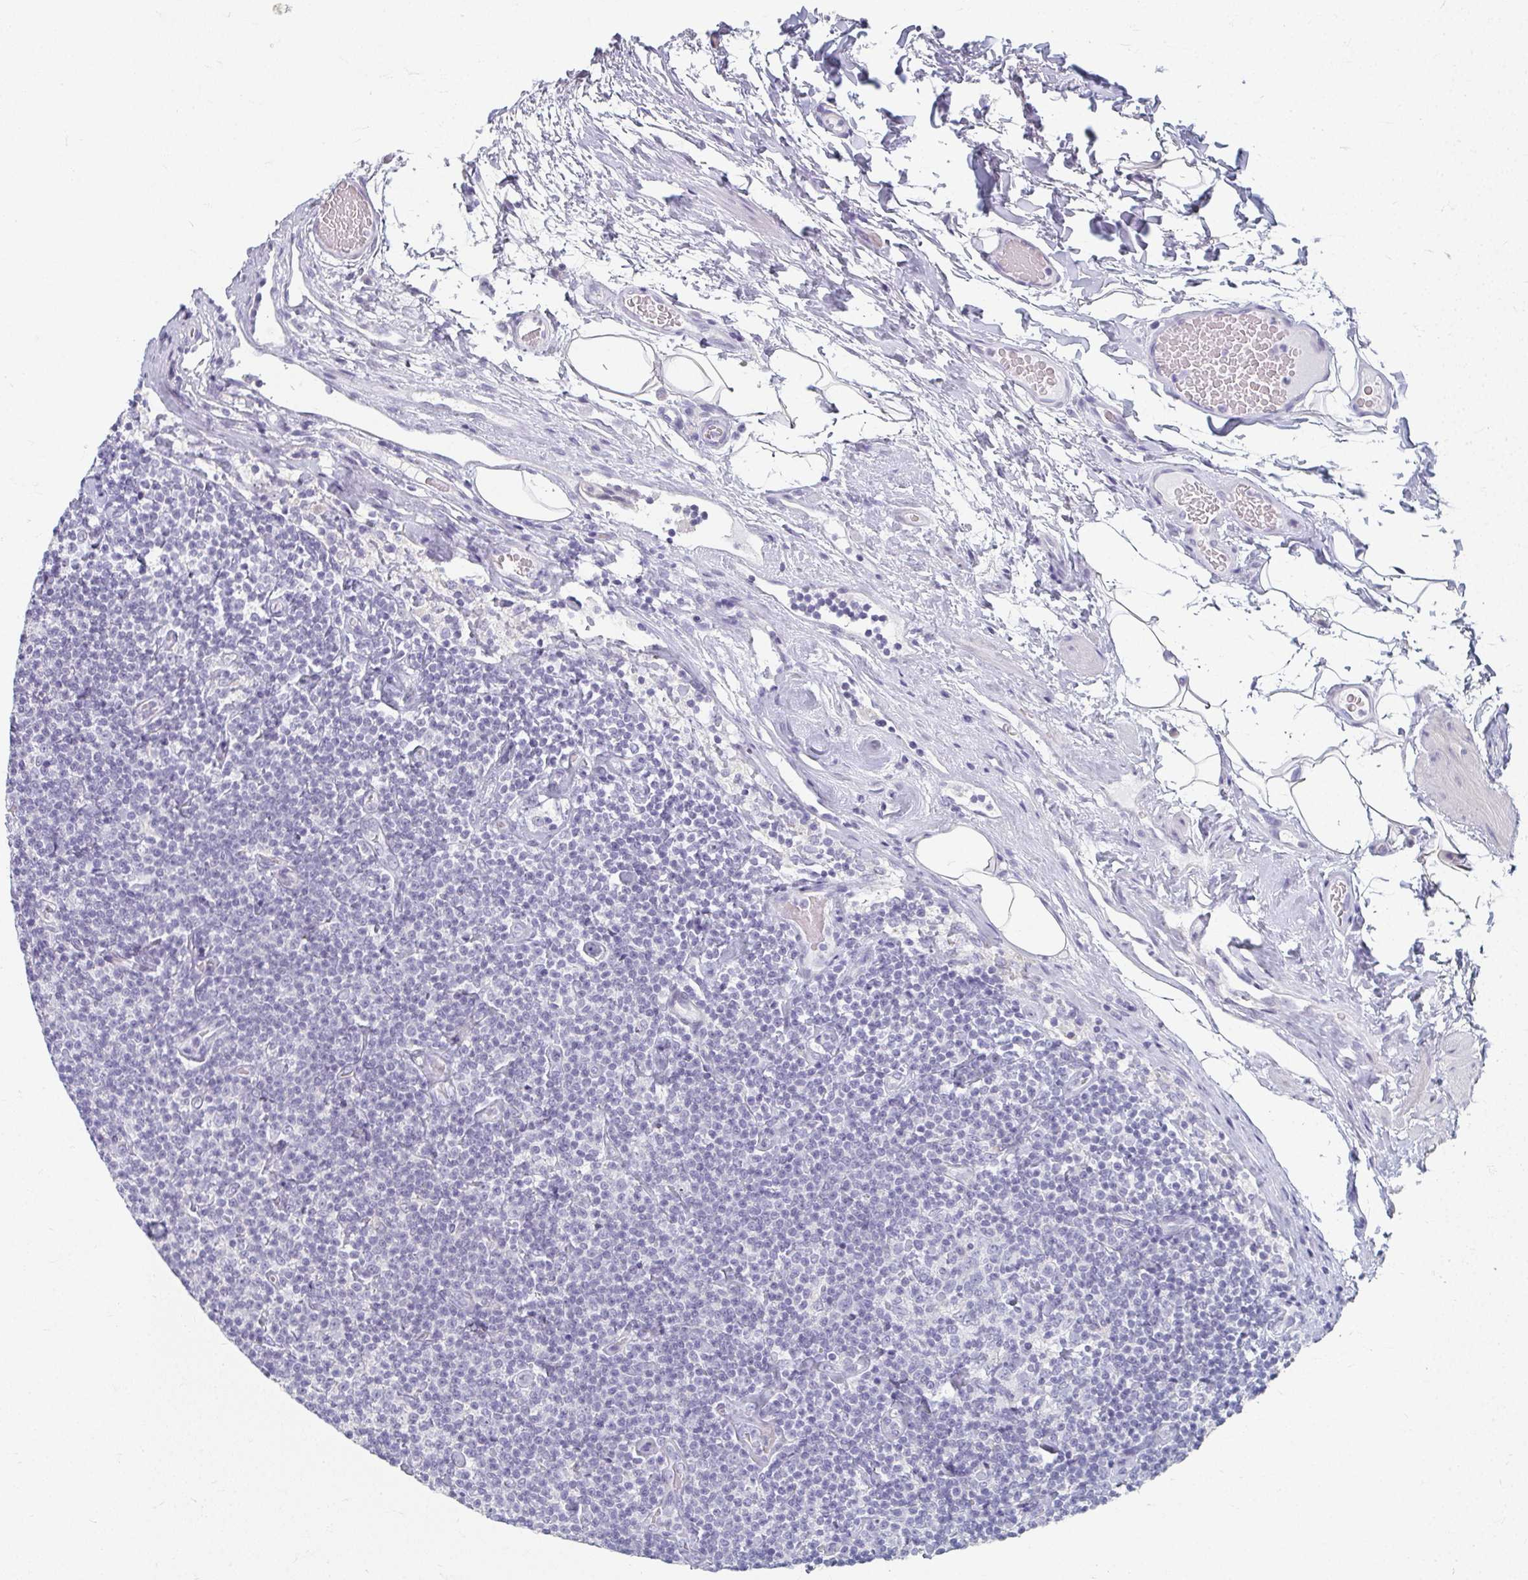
{"staining": {"intensity": "negative", "quantity": "none", "location": "none"}, "tissue": "lymphoma", "cell_type": "Tumor cells", "image_type": "cancer", "snomed": [{"axis": "morphology", "description": "Malignant lymphoma, non-Hodgkin's type, Low grade"}, {"axis": "topography", "description": "Lymph node"}], "caption": "An image of human lymphoma is negative for staining in tumor cells.", "gene": "CAMKV", "patient": {"sex": "male", "age": 81}}